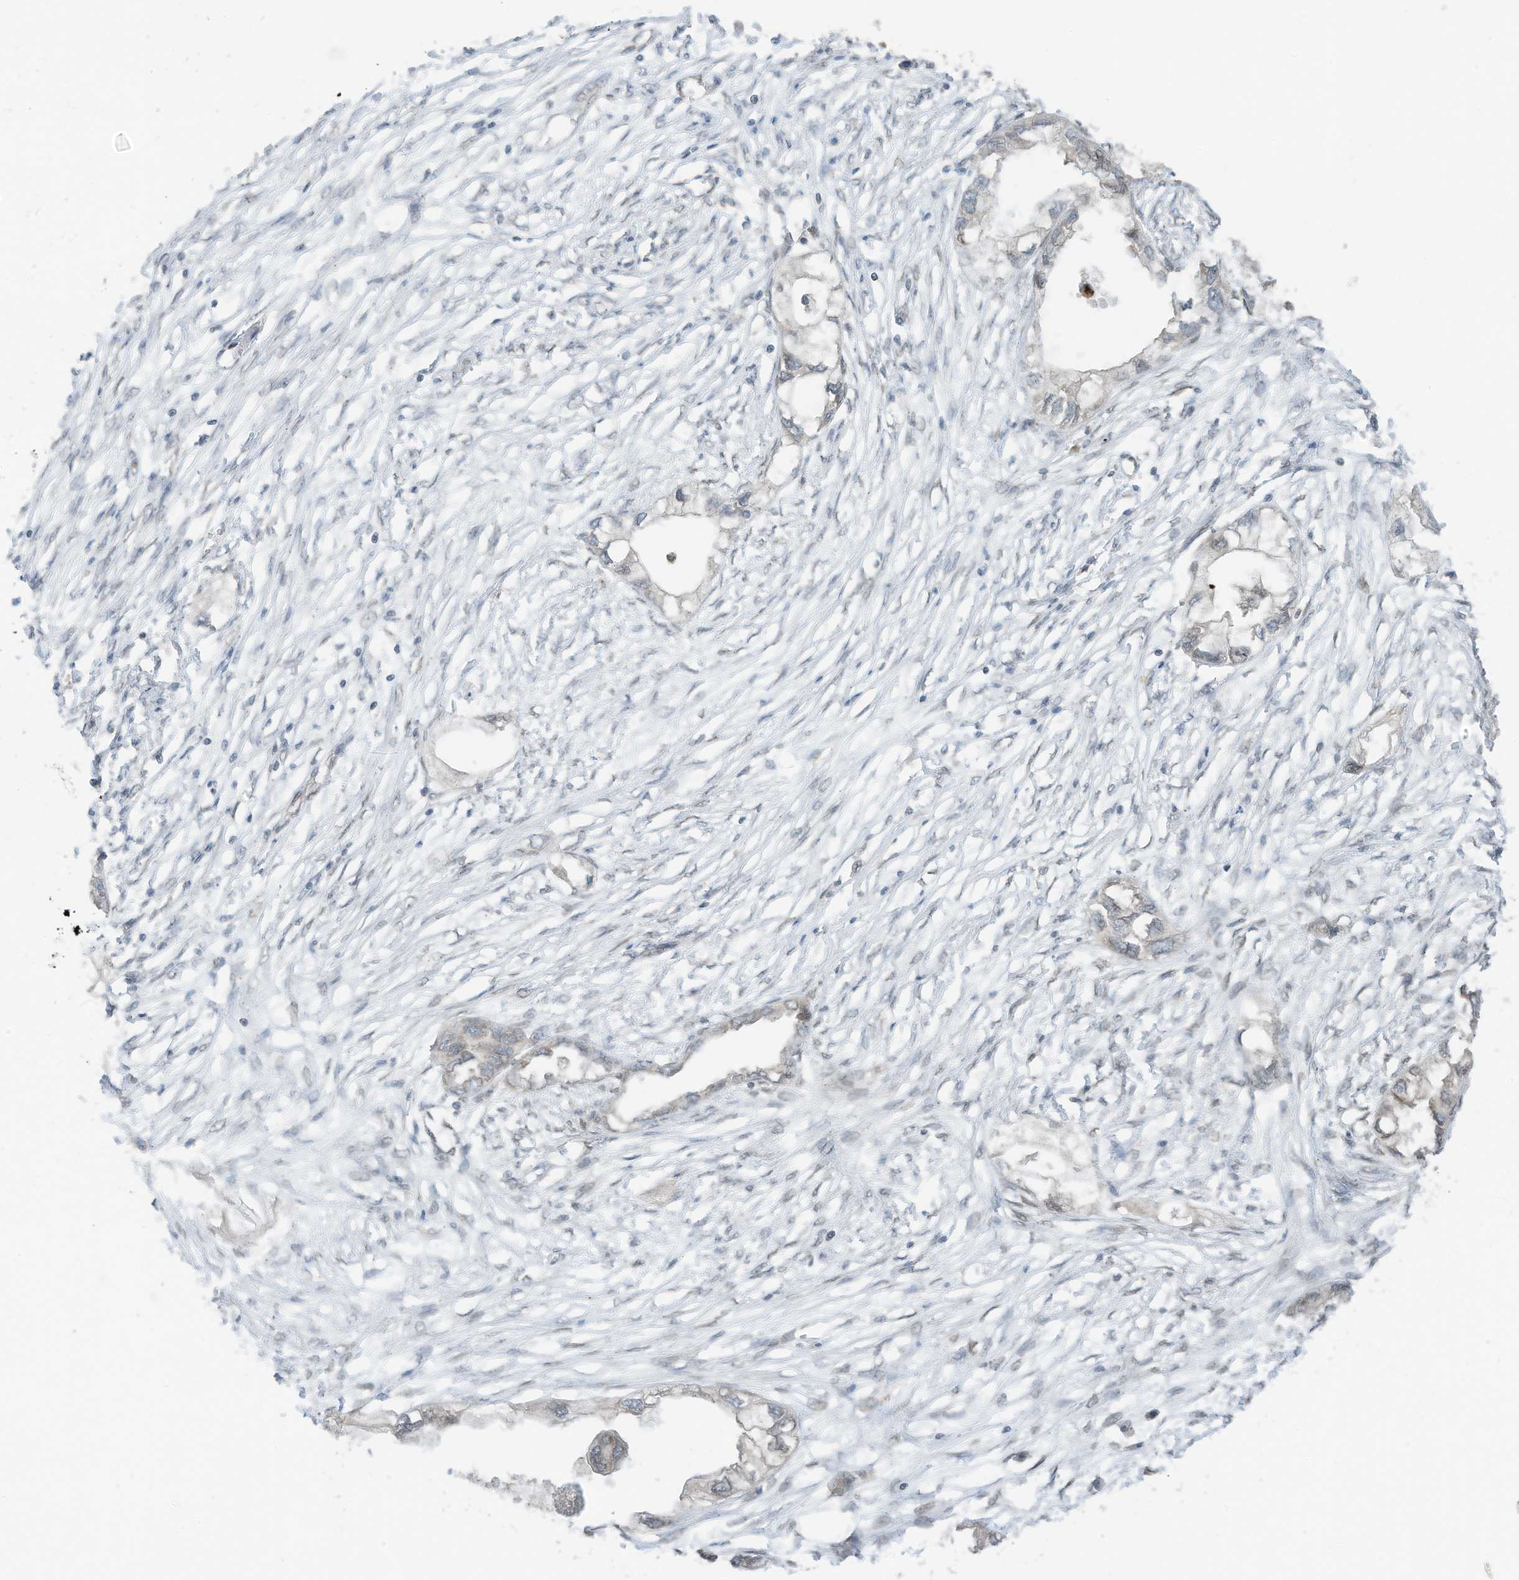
{"staining": {"intensity": "negative", "quantity": "none", "location": "none"}, "tissue": "endometrial cancer", "cell_type": "Tumor cells", "image_type": "cancer", "snomed": [{"axis": "morphology", "description": "Adenocarcinoma, NOS"}, {"axis": "morphology", "description": "Adenocarcinoma, metastatic, NOS"}, {"axis": "topography", "description": "Adipose tissue"}, {"axis": "topography", "description": "Endometrium"}], "caption": "The micrograph exhibits no staining of tumor cells in endometrial cancer (metastatic adenocarcinoma). (Brightfield microscopy of DAB (3,3'-diaminobenzidine) immunohistochemistry at high magnification).", "gene": "RABL3", "patient": {"sex": "female", "age": 67}}